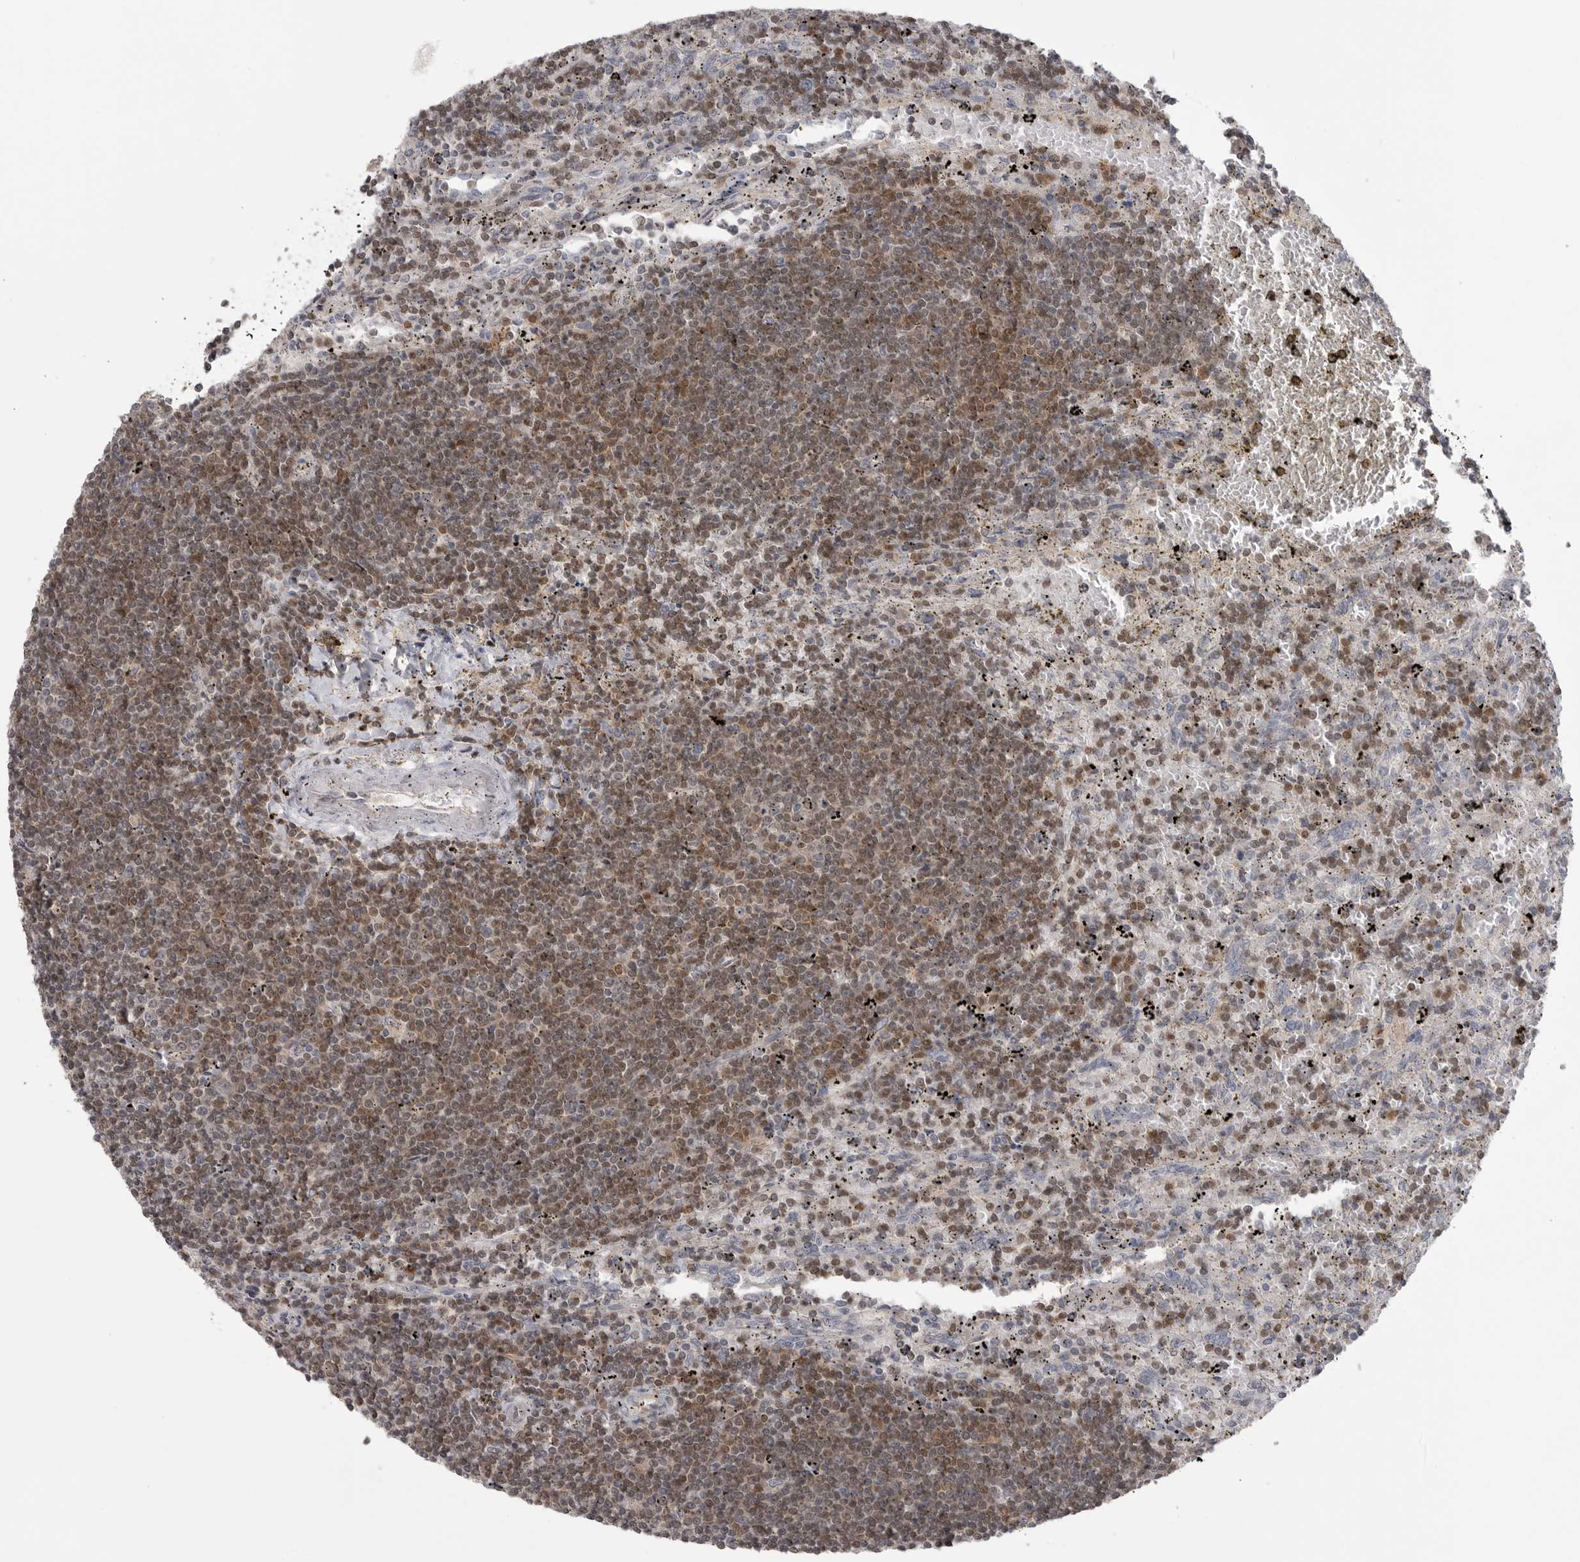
{"staining": {"intensity": "moderate", "quantity": ">75%", "location": "nuclear"}, "tissue": "lymphoma", "cell_type": "Tumor cells", "image_type": "cancer", "snomed": [{"axis": "morphology", "description": "Malignant lymphoma, non-Hodgkin's type, Low grade"}, {"axis": "topography", "description": "Spleen"}], "caption": "A micrograph showing moderate nuclear staining in approximately >75% of tumor cells in lymphoma, as visualized by brown immunohistochemical staining.", "gene": "MAPK13", "patient": {"sex": "male", "age": 76}}